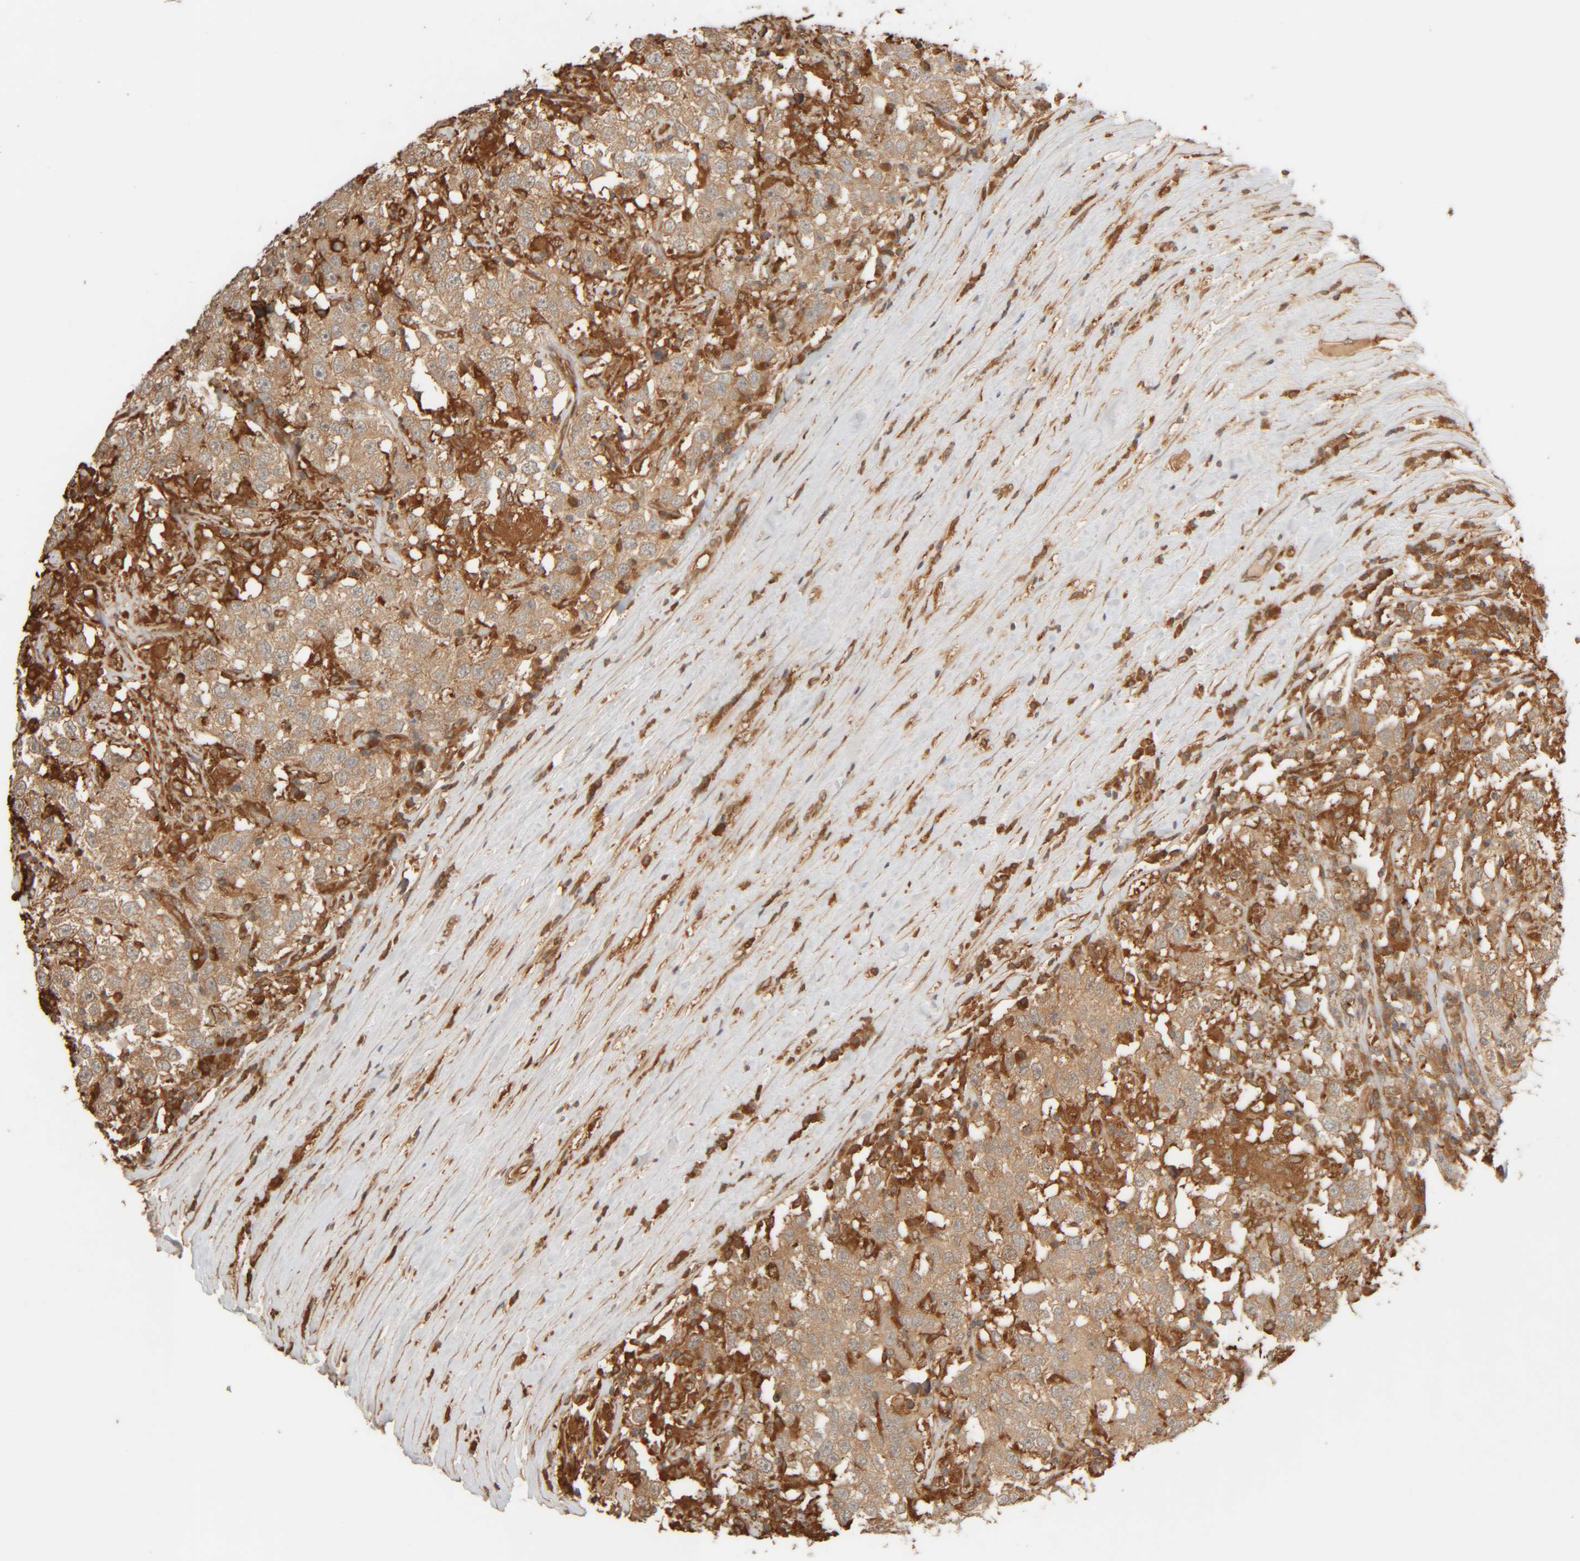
{"staining": {"intensity": "moderate", "quantity": ">75%", "location": "cytoplasmic/membranous"}, "tissue": "testis cancer", "cell_type": "Tumor cells", "image_type": "cancer", "snomed": [{"axis": "morphology", "description": "Seminoma, NOS"}, {"axis": "topography", "description": "Testis"}], "caption": "Protein expression analysis of seminoma (testis) shows moderate cytoplasmic/membranous staining in about >75% of tumor cells. (IHC, brightfield microscopy, high magnification).", "gene": "TMEM192", "patient": {"sex": "male", "age": 41}}